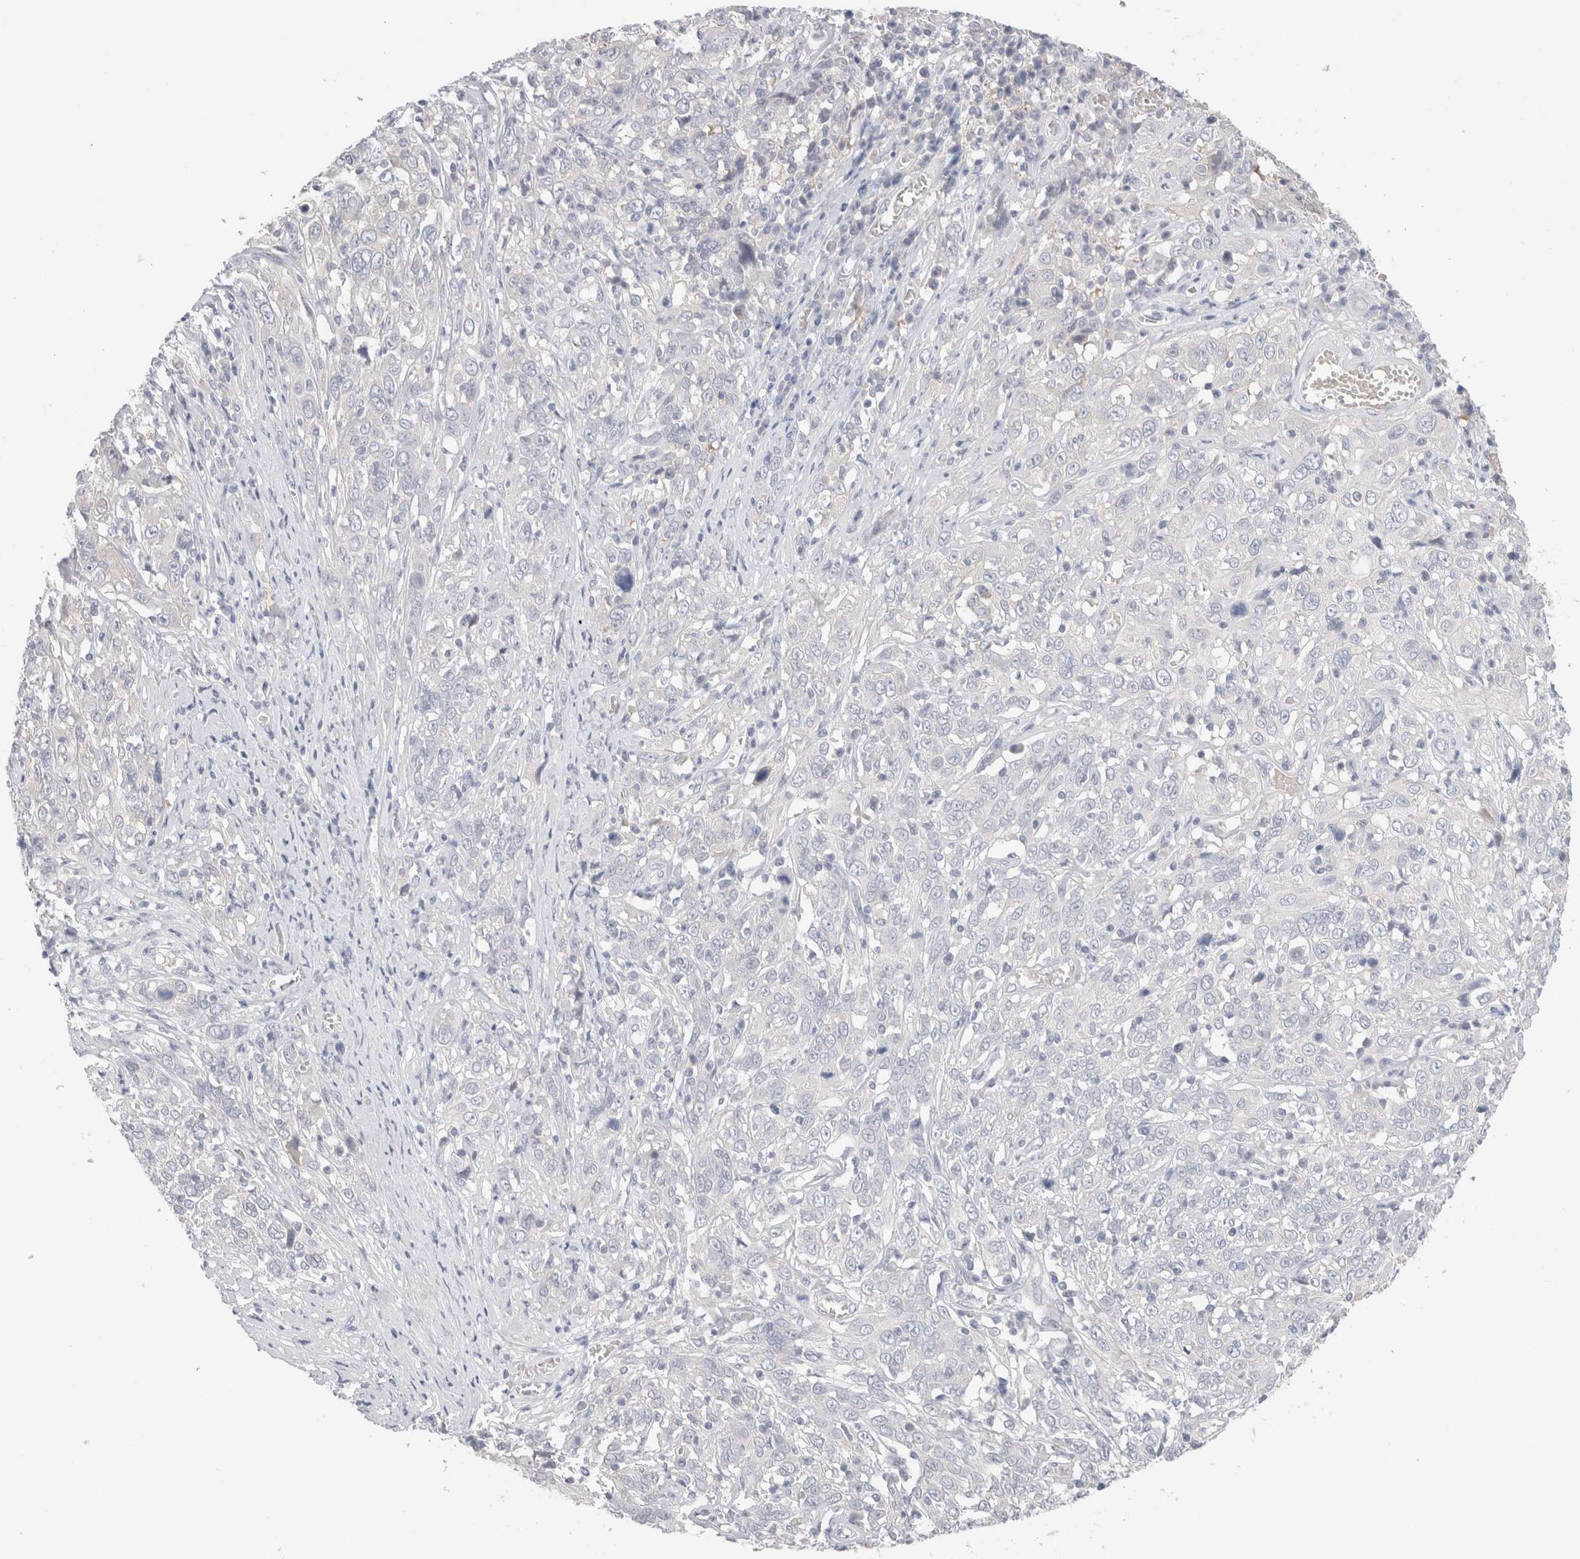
{"staining": {"intensity": "negative", "quantity": "none", "location": "none"}, "tissue": "cervical cancer", "cell_type": "Tumor cells", "image_type": "cancer", "snomed": [{"axis": "morphology", "description": "Squamous cell carcinoma, NOS"}, {"axis": "topography", "description": "Cervix"}], "caption": "IHC photomicrograph of squamous cell carcinoma (cervical) stained for a protein (brown), which reveals no positivity in tumor cells.", "gene": "NDOR1", "patient": {"sex": "female", "age": 46}}